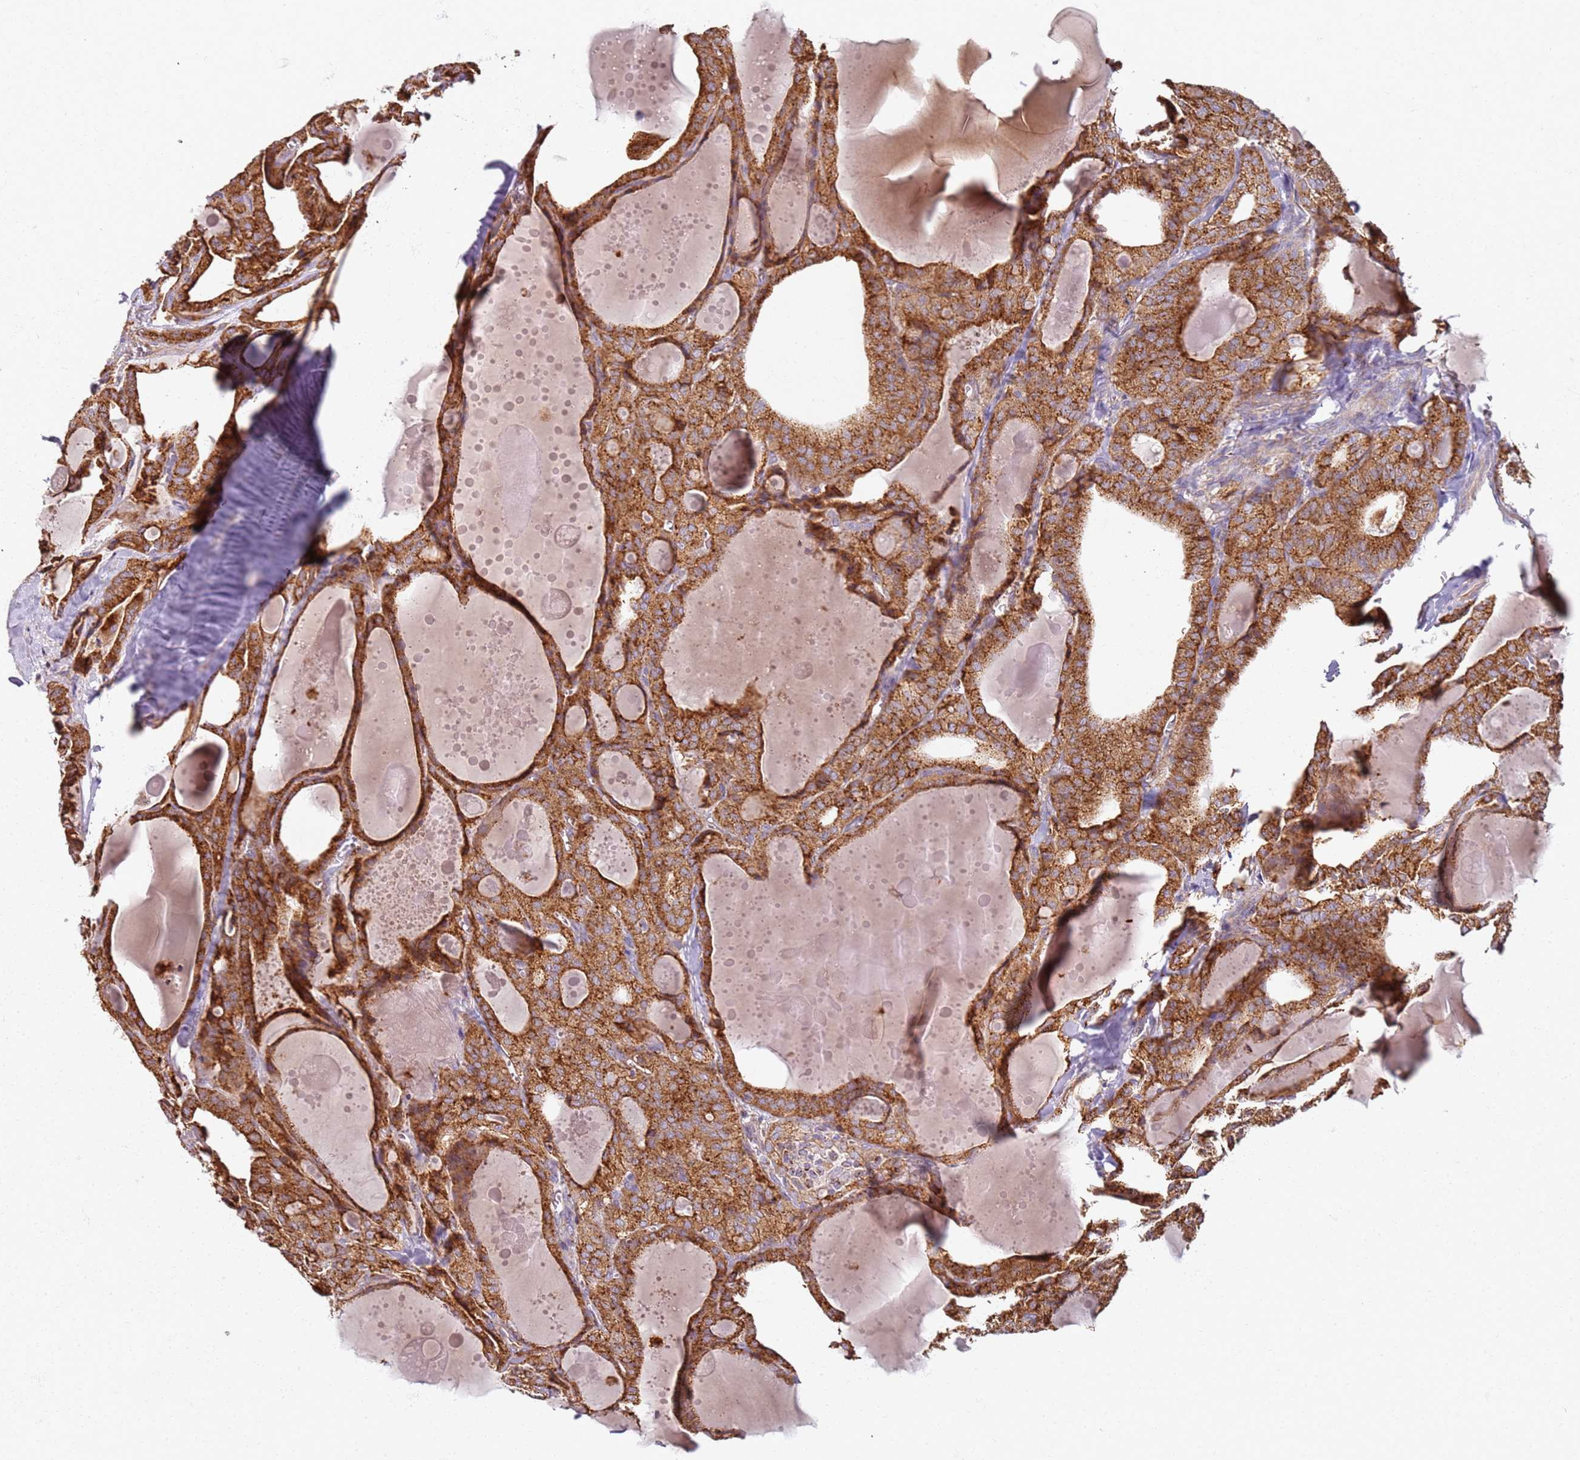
{"staining": {"intensity": "strong", "quantity": ">75%", "location": "cytoplasmic/membranous"}, "tissue": "thyroid cancer", "cell_type": "Tumor cells", "image_type": "cancer", "snomed": [{"axis": "morphology", "description": "Papillary adenocarcinoma, NOS"}, {"axis": "topography", "description": "Thyroid gland"}], "caption": "Strong cytoplasmic/membranous protein positivity is identified in approximately >75% of tumor cells in papillary adenocarcinoma (thyroid).", "gene": "PROKR2", "patient": {"sex": "male", "age": 52}}